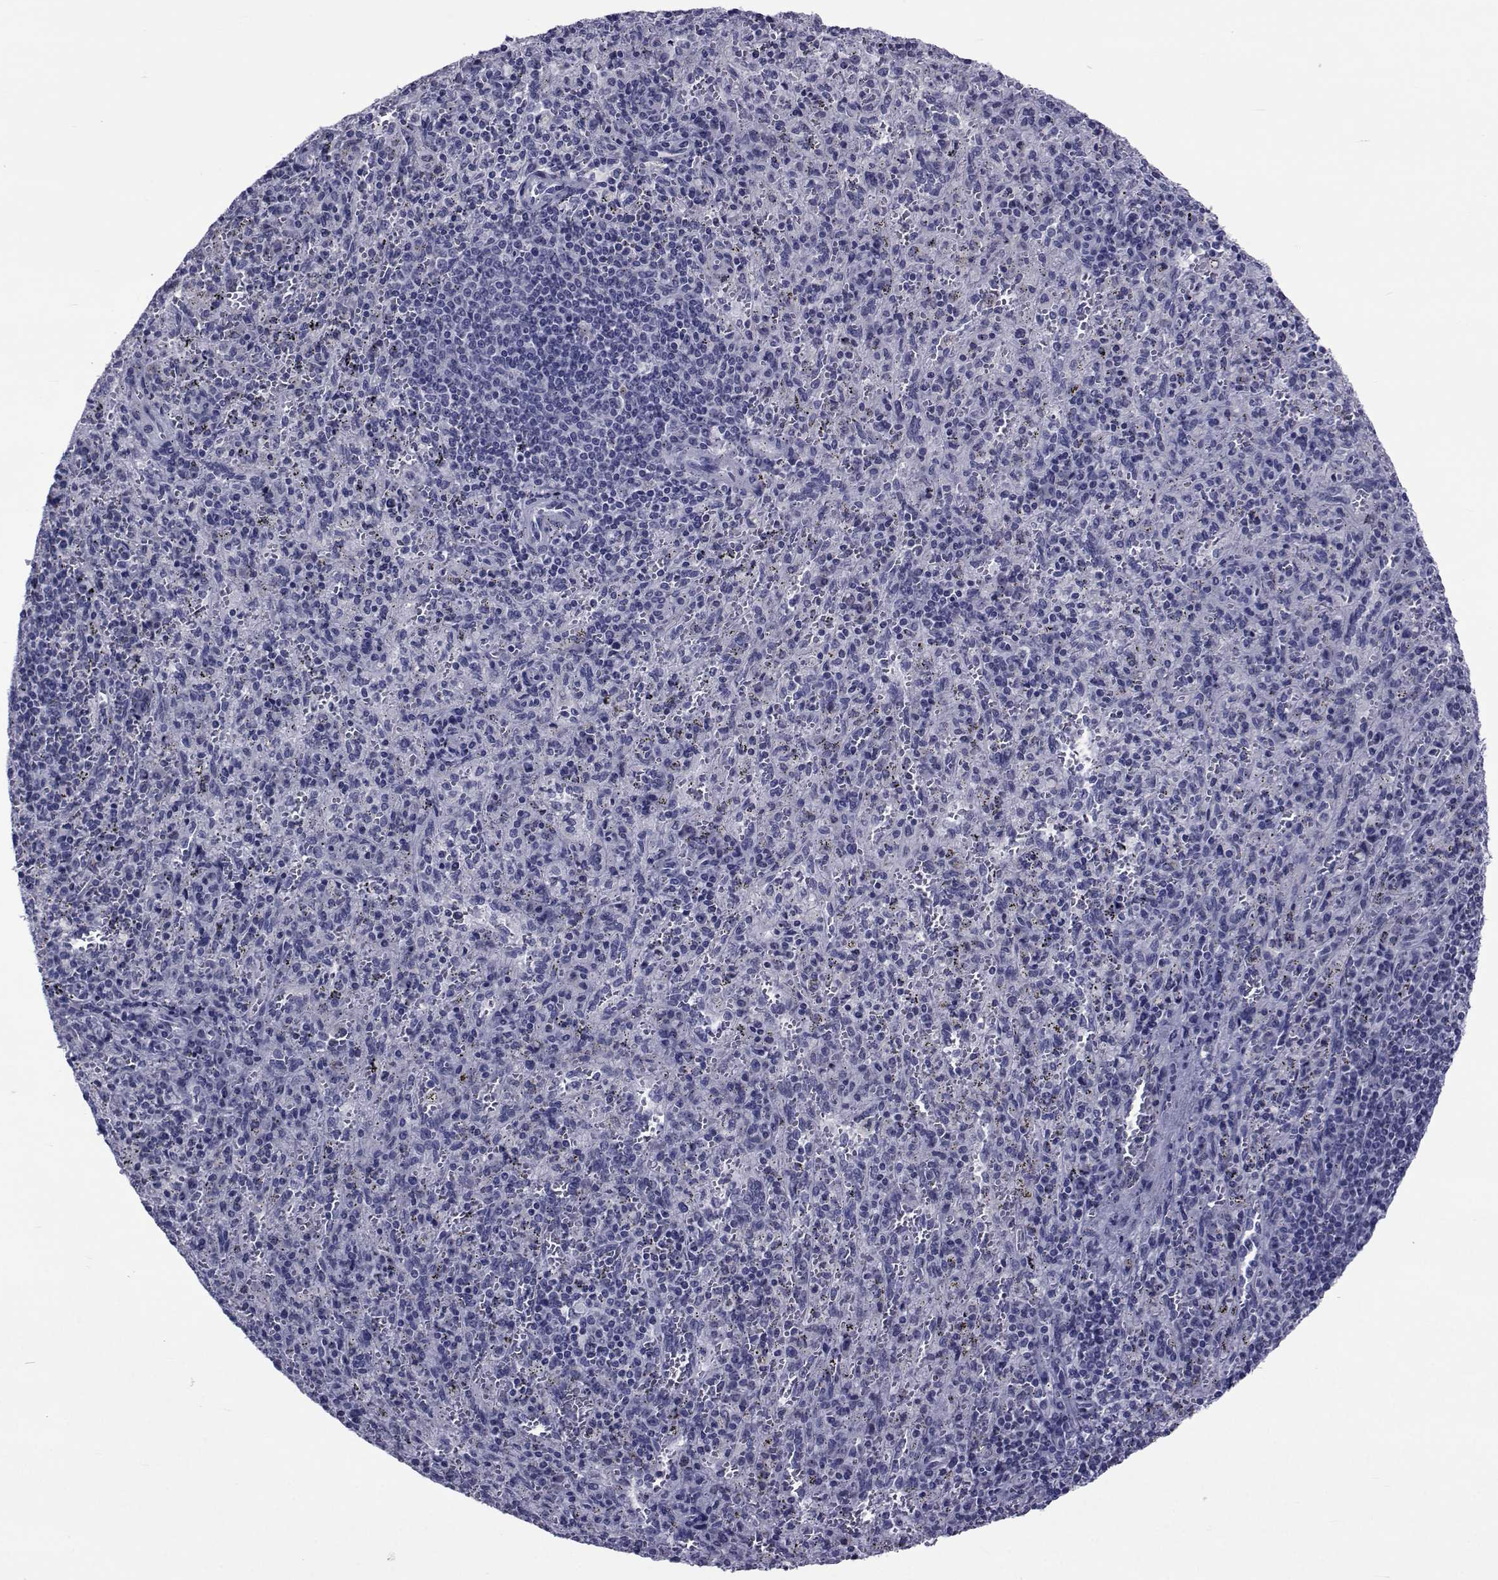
{"staining": {"intensity": "negative", "quantity": "none", "location": "none"}, "tissue": "spleen", "cell_type": "Cells in red pulp", "image_type": "normal", "snomed": [{"axis": "morphology", "description": "Normal tissue, NOS"}, {"axis": "topography", "description": "Spleen"}], "caption": "DAB (3,3'-diaminobenzidine) immunohistochemical staining of benign spleen reveals no significant positivity in cells in red pulp.", "gene": "GKAP1", "patient": {"sex": "male", "age": 57}}